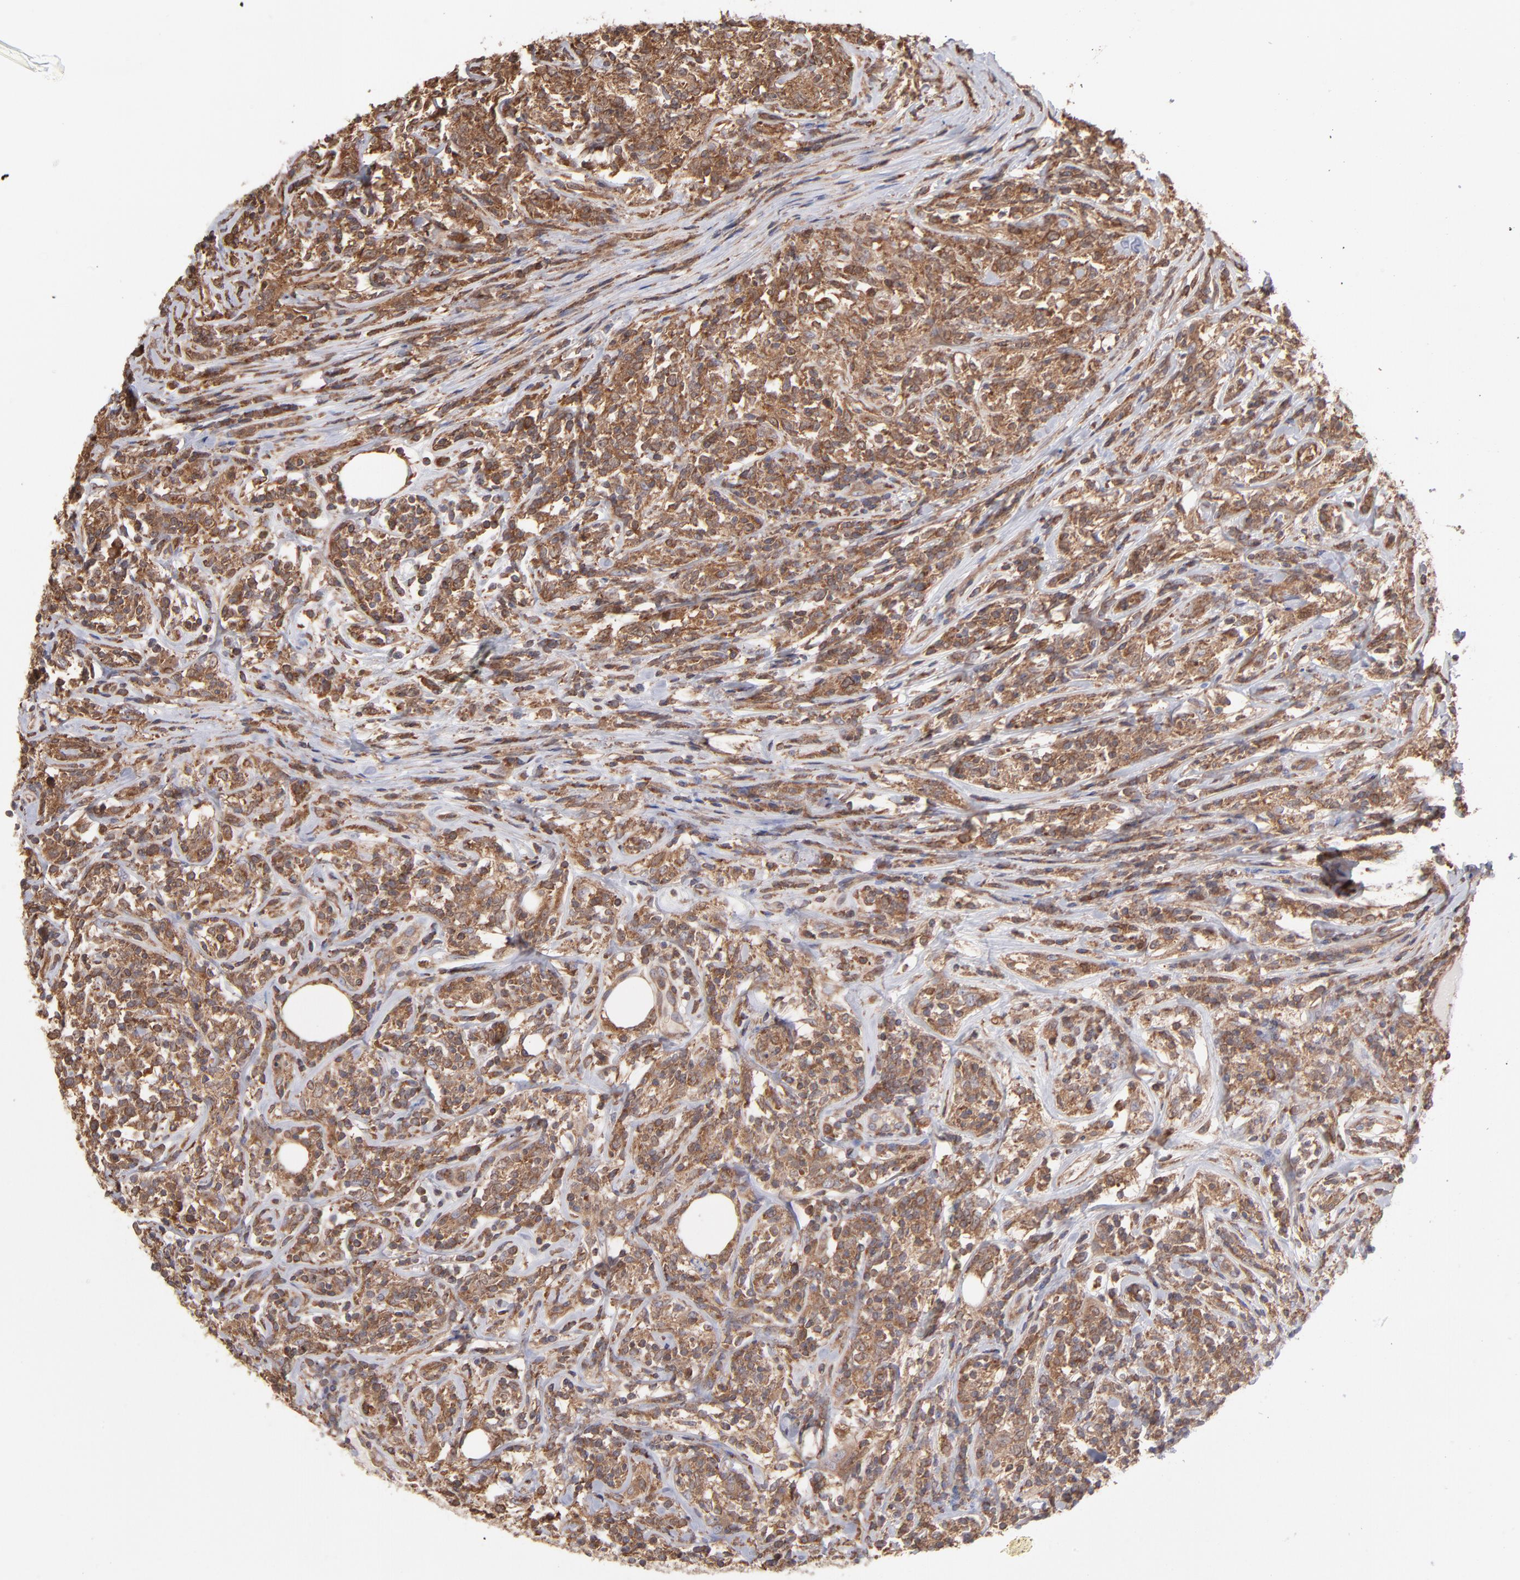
{"staining": {"intensity": "moderate", "quantity": ">75%", "location": "cytoplasmic/membranous"}, "tissue": "lymphoma", "cell_type": "Tumor cells", "image_type": "cancer", "snomed": [{"axis": "morphology", "description": "Malignant lymphoma, non-Hodgkin's type, High grade"}, {"axis": "topography", "description": "Lymph node"}], "caption": "This is a histology image of IHC staining of lymphoma, which shows moderate expression in the cytoplasmic/membranous of tumor cells.", "gene": "MAPRE1", "patient": {"sex": "female", "age": 84}}